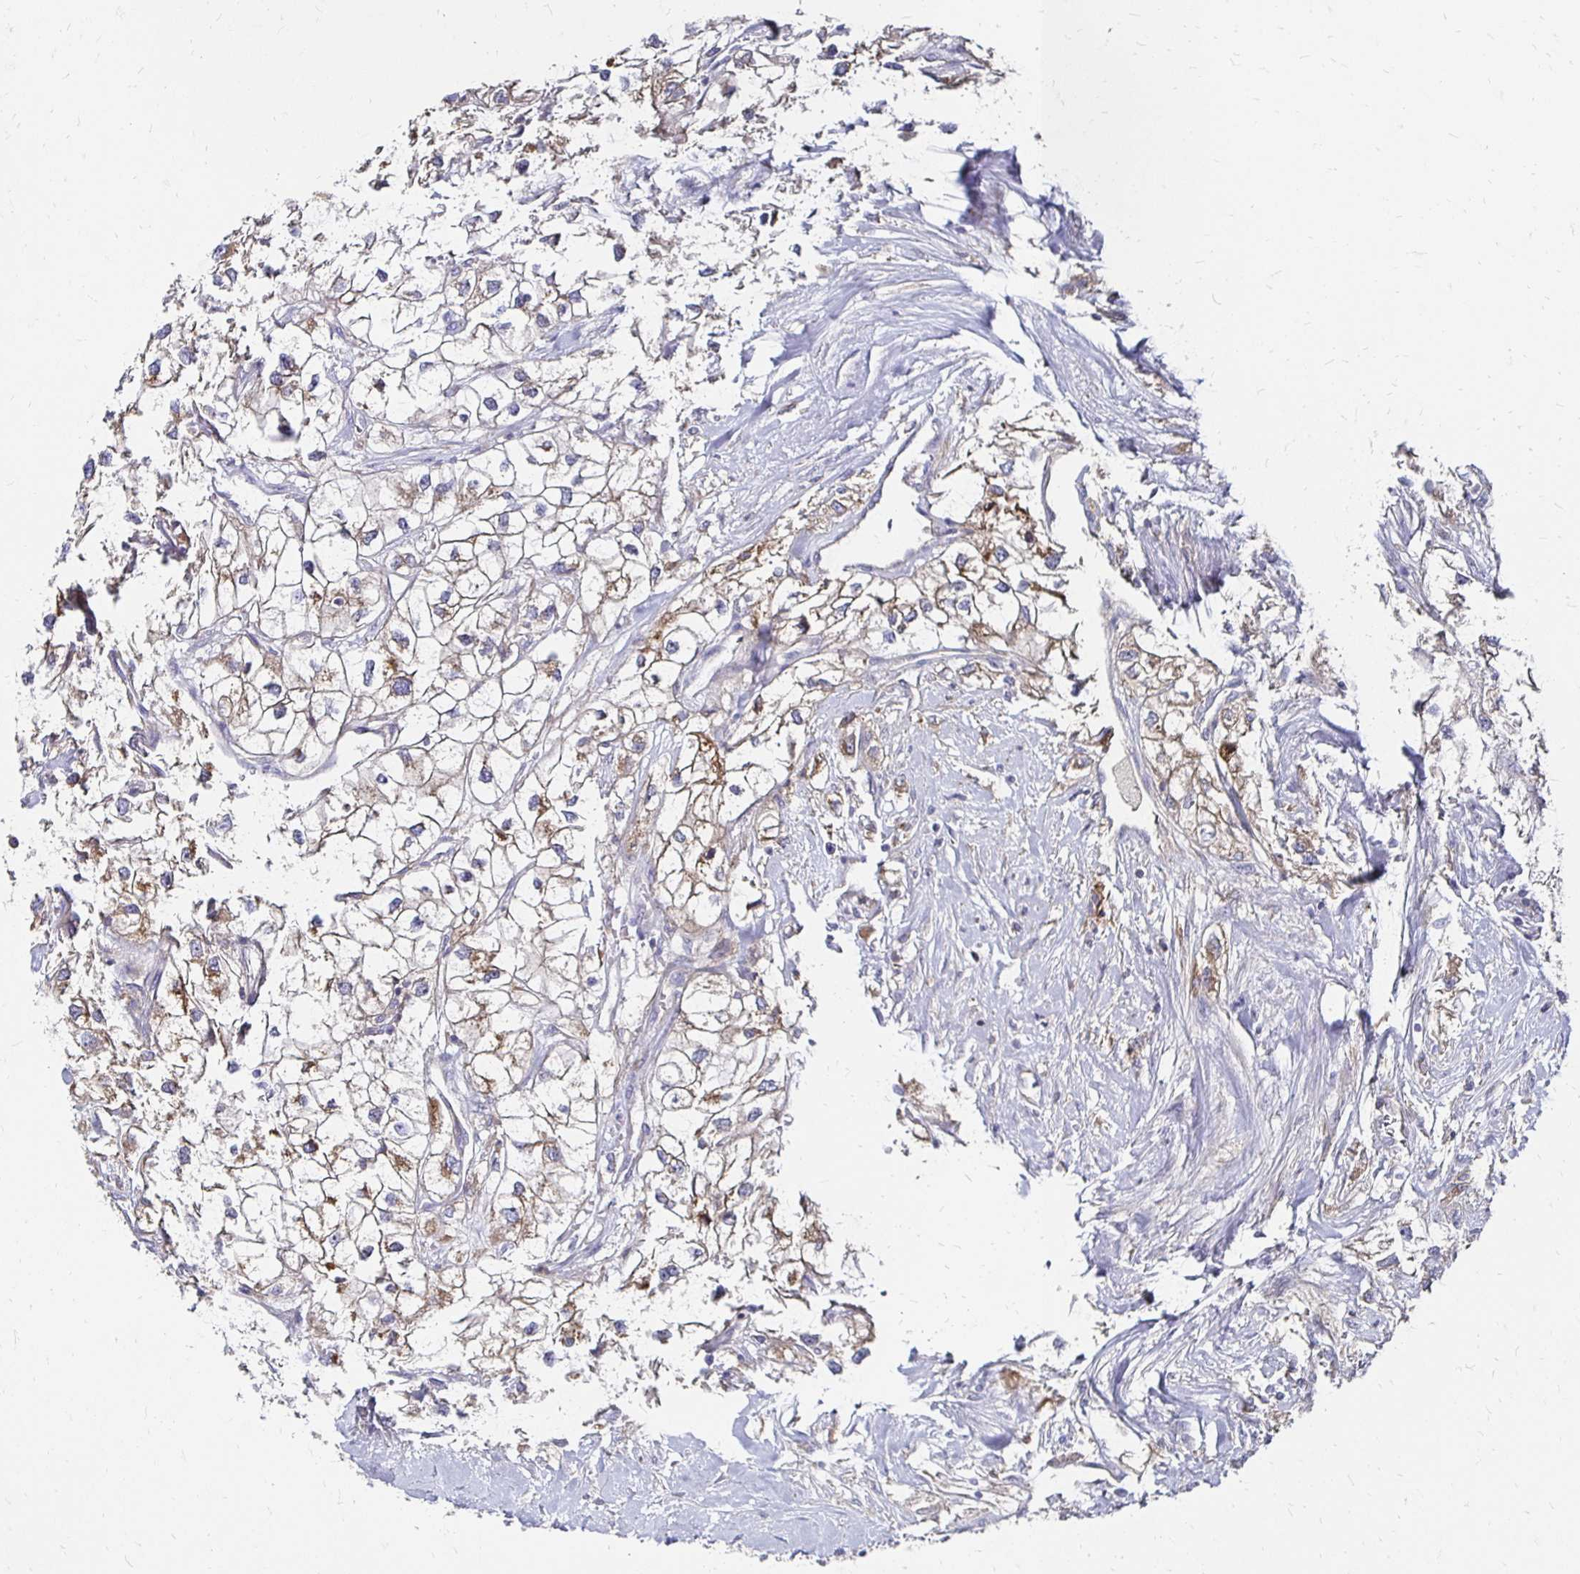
{"staining": {"intensity": "weak", "quantity": ">75%", "location": "cytoplasmic/membranous"}, "tissue": "renal cancer", "cell_type": "Tumor cells", "image_type": "cancer", "snomed": [{"axis": "morphology", "description": "Adenocarcinoma, NOS"}, {"axis": "topography", "description": "Kidney"}], "caption": "Immunohistochemical staining of renal cancer (adenocarcinoma) shows low levels of weak cytoplasmic/membranous expression in approximately >75% of tumor cells.", "gene": "NCSTN", "patient": {"sex": "male", "age": 59}}